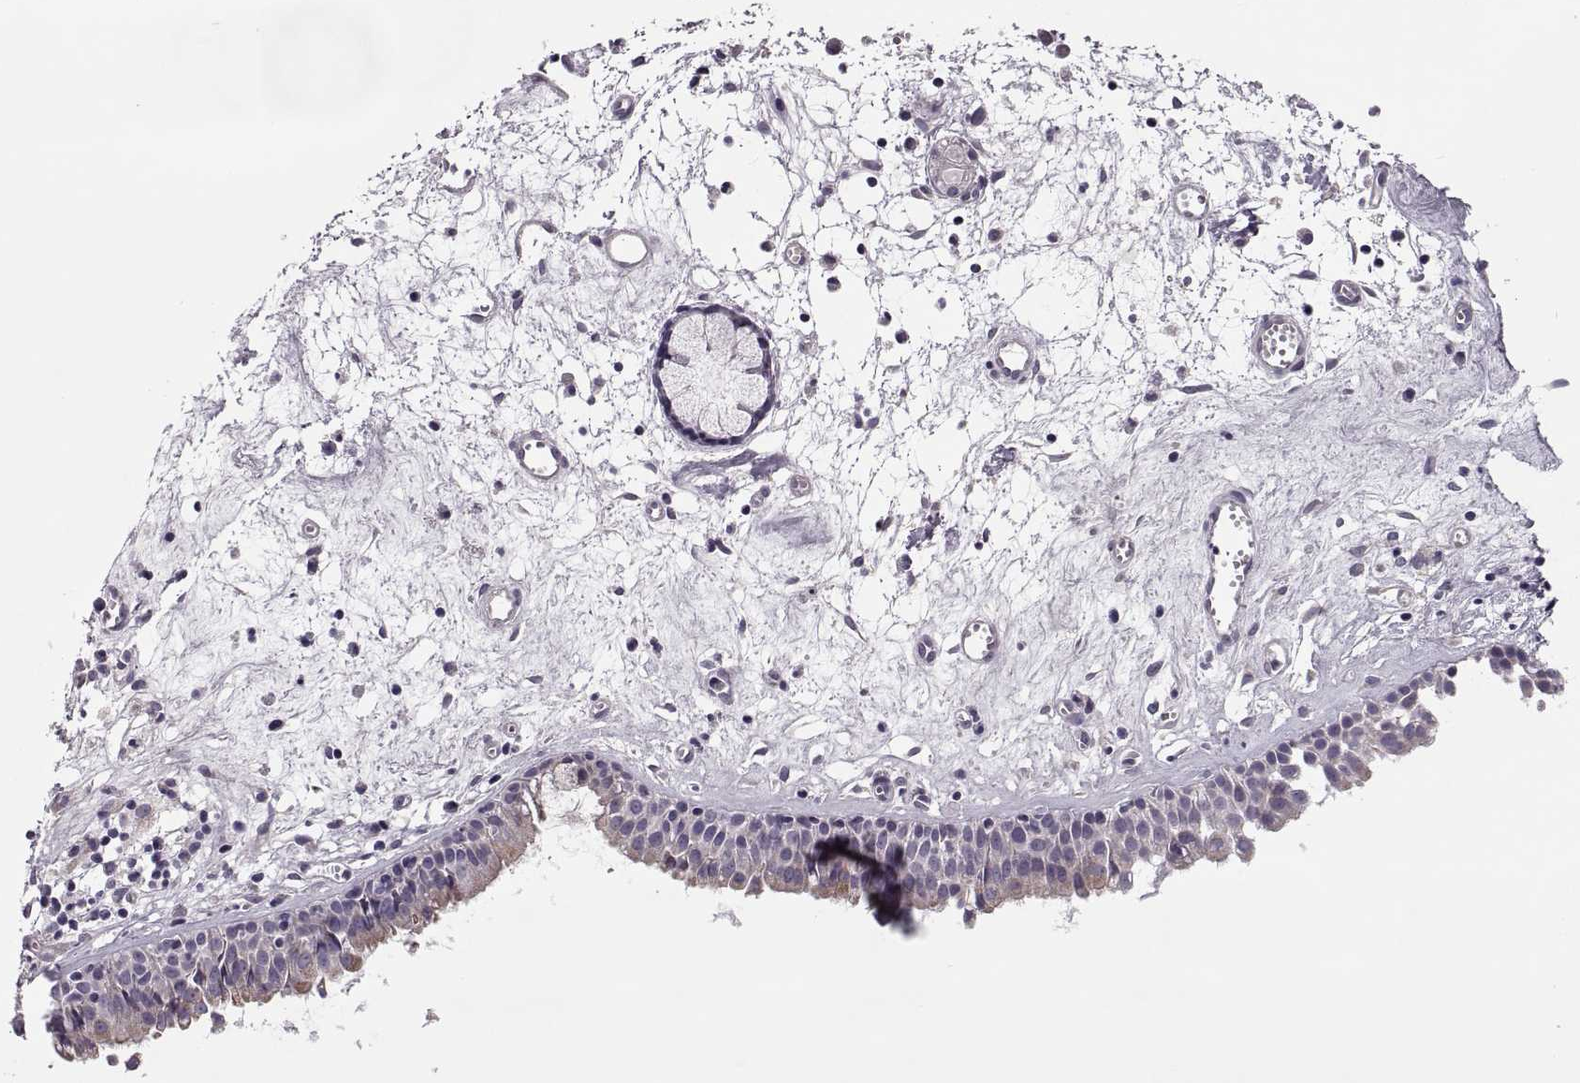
{"staining": {"intensity": "negative", "quantity": "none", "location": "none"}, "tissue": "nasopharynx", "cell_type": "Respiratory epithelial cells", "image_type": "normal", "snomed": [{"axis": "morphology", "description": "Normal tissue, NOS"}, {"axis": "topography", "description": "Nasopharynx"}], "caption": "Immunohistochemistry of unremarkable nasopharynx displays no positivity in respiratory epithelial cells.", "gene": "RIPK4", "patient": {"sex": "male", "age": 61}}